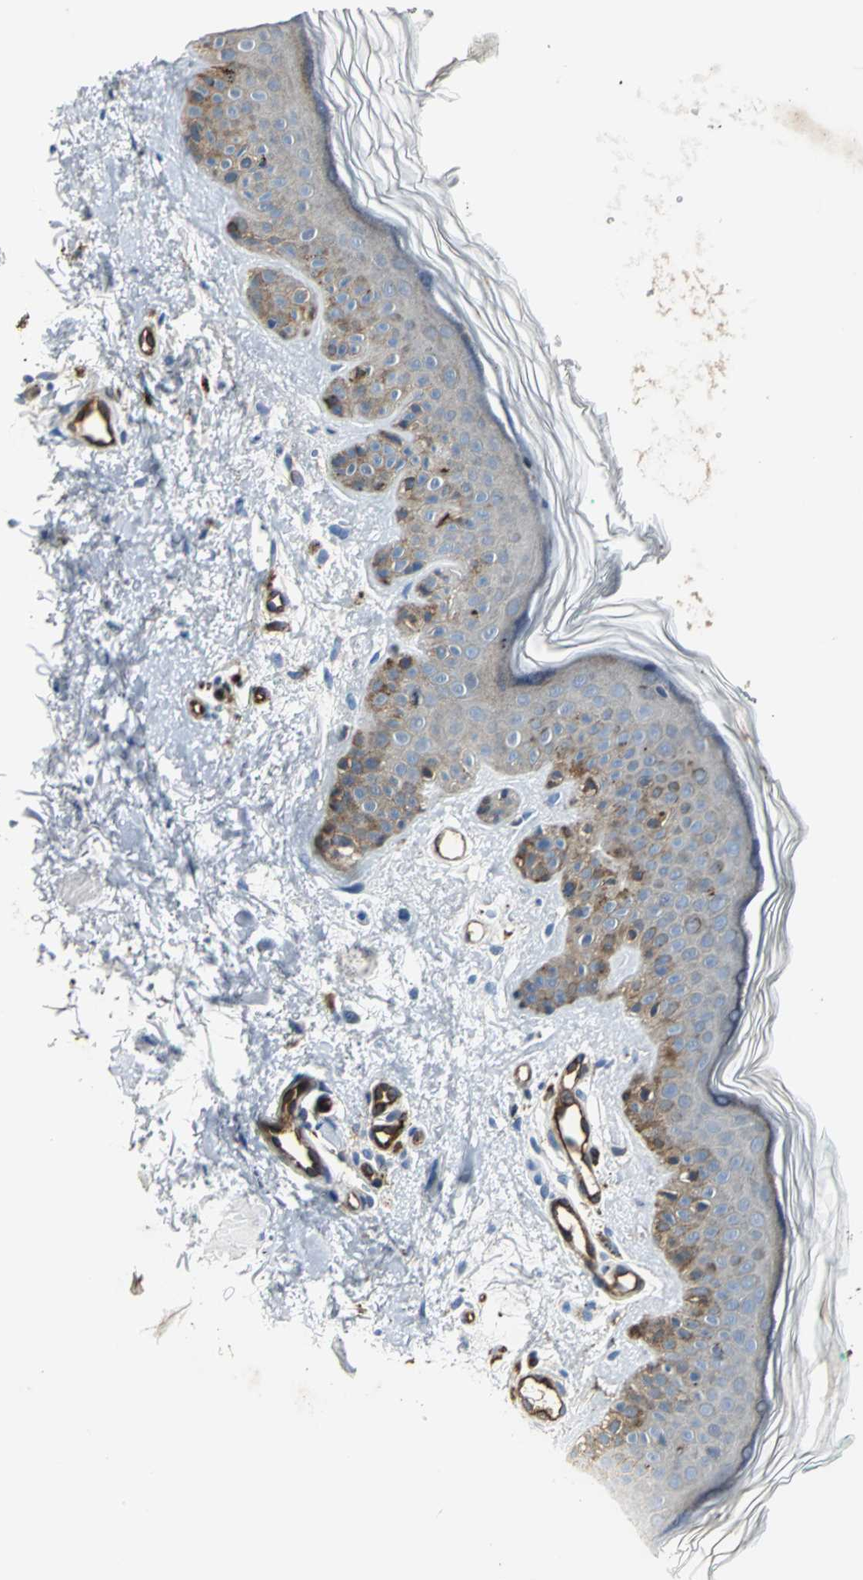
{"staining": {"intensity": "negative", "quantity": "none", "location": "none"}, "tissue": "skin", "cell_type": "Fibroblasts", "image_type": "normal", "snomed": [{"axis": "morphology", "description": "Normal tissue, NOS"}, {"axis": "topography", "description": "Skin"}], "caption": "This is a micrograph of immunohistochemistry staining of normal skin, which shows no positivity in fibroblasts.", "gene": "ENSG00000285130", "patient": {"sex": "male", "age": 71}}